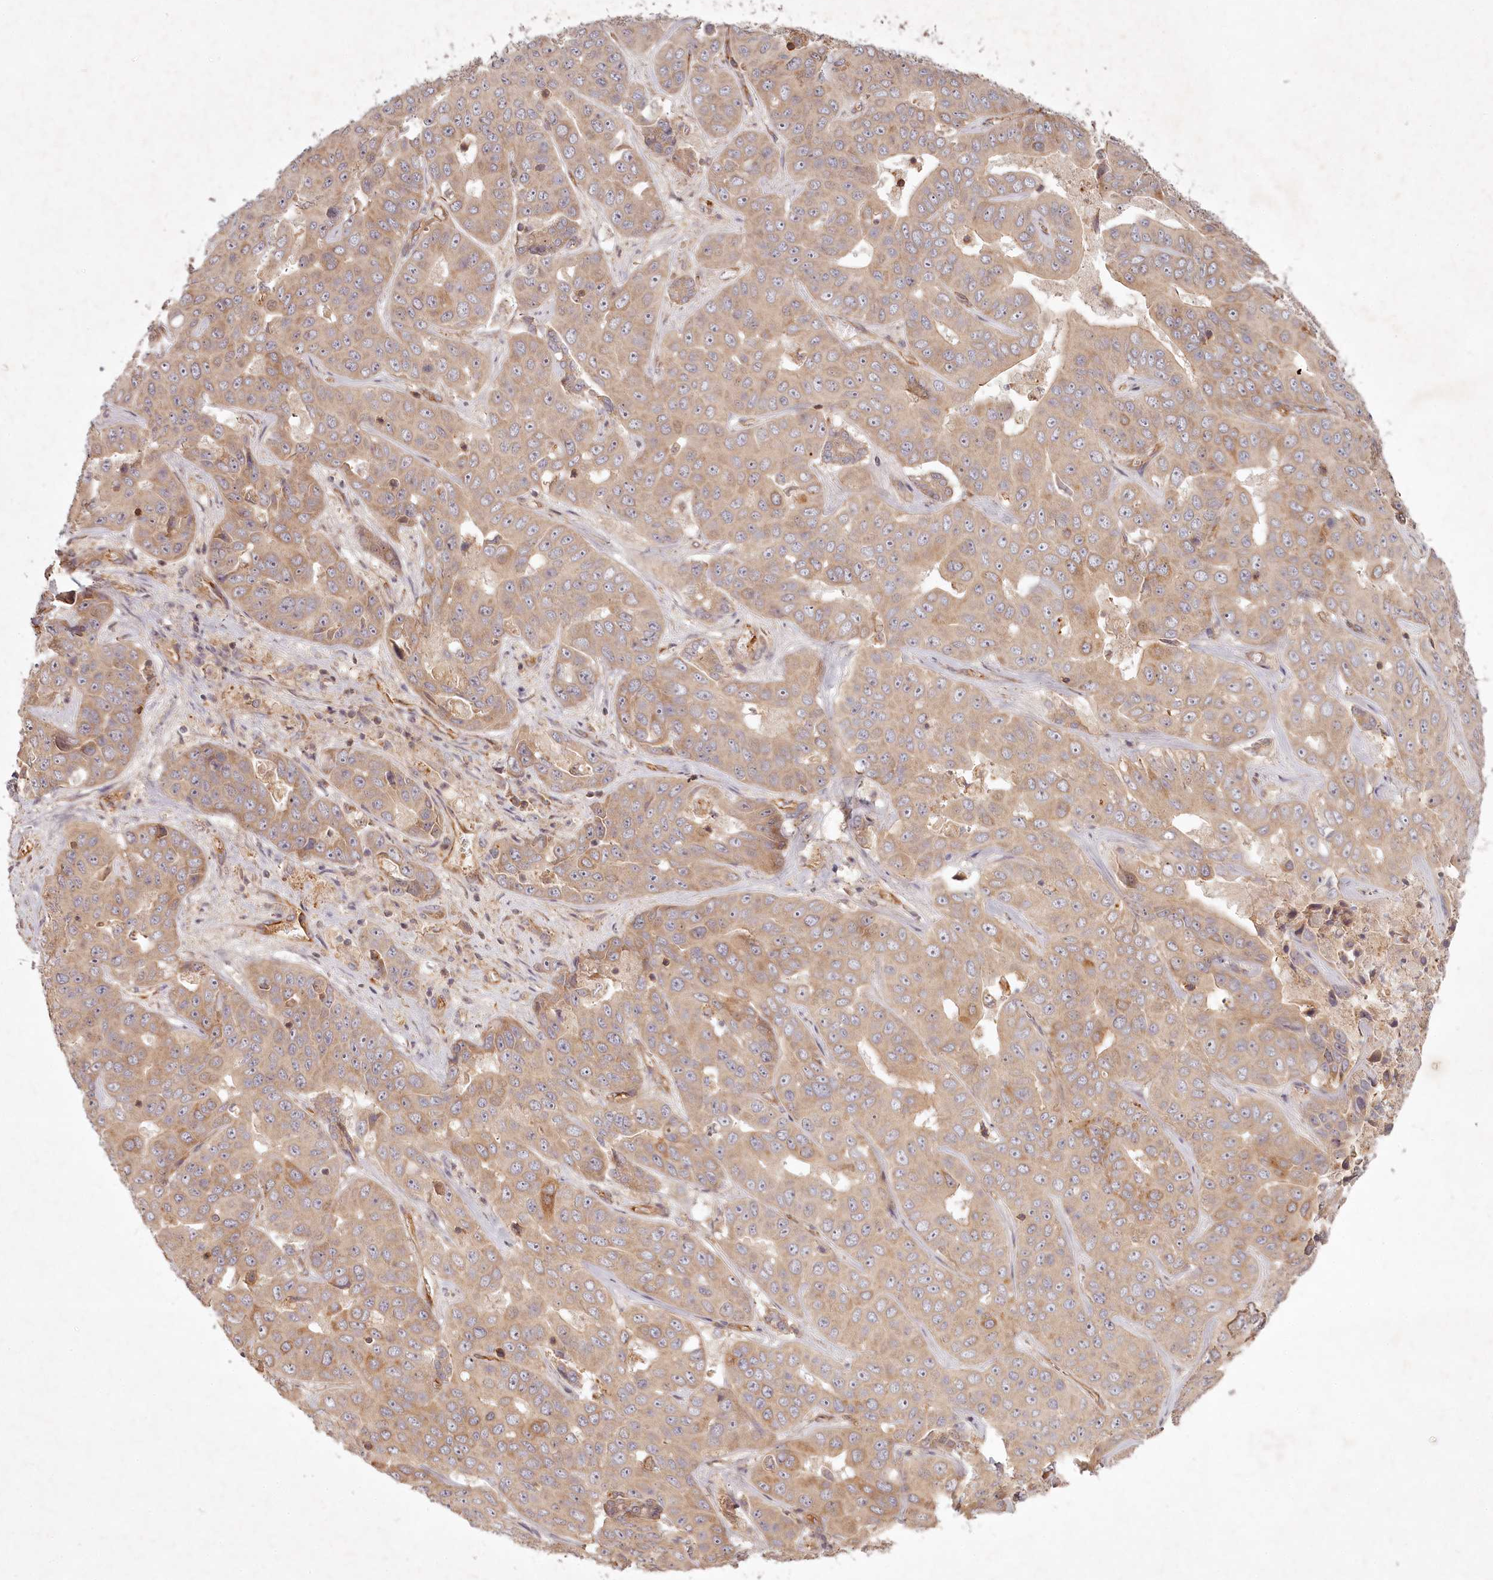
{"staining": {"intensity": "weak", "quantity": ">75%", "location": "cytoplasmic/membranous"}, "tissue": "liver cancer", "cell_type": "Tumor cells", "image_type": "cancer", "snomed": [{"axis": "morphology", "description": "Cholangiocarcinoma"}, {"axis": "topography", "description": "Liver"}], "caption": "Liver cholangiocarcinoma tissue displays weak cytoplasmic/membranous staining in approximately >75% of tumor cells", "gene": "TMIE", "patient": {"sex": "female", "age": 52}}